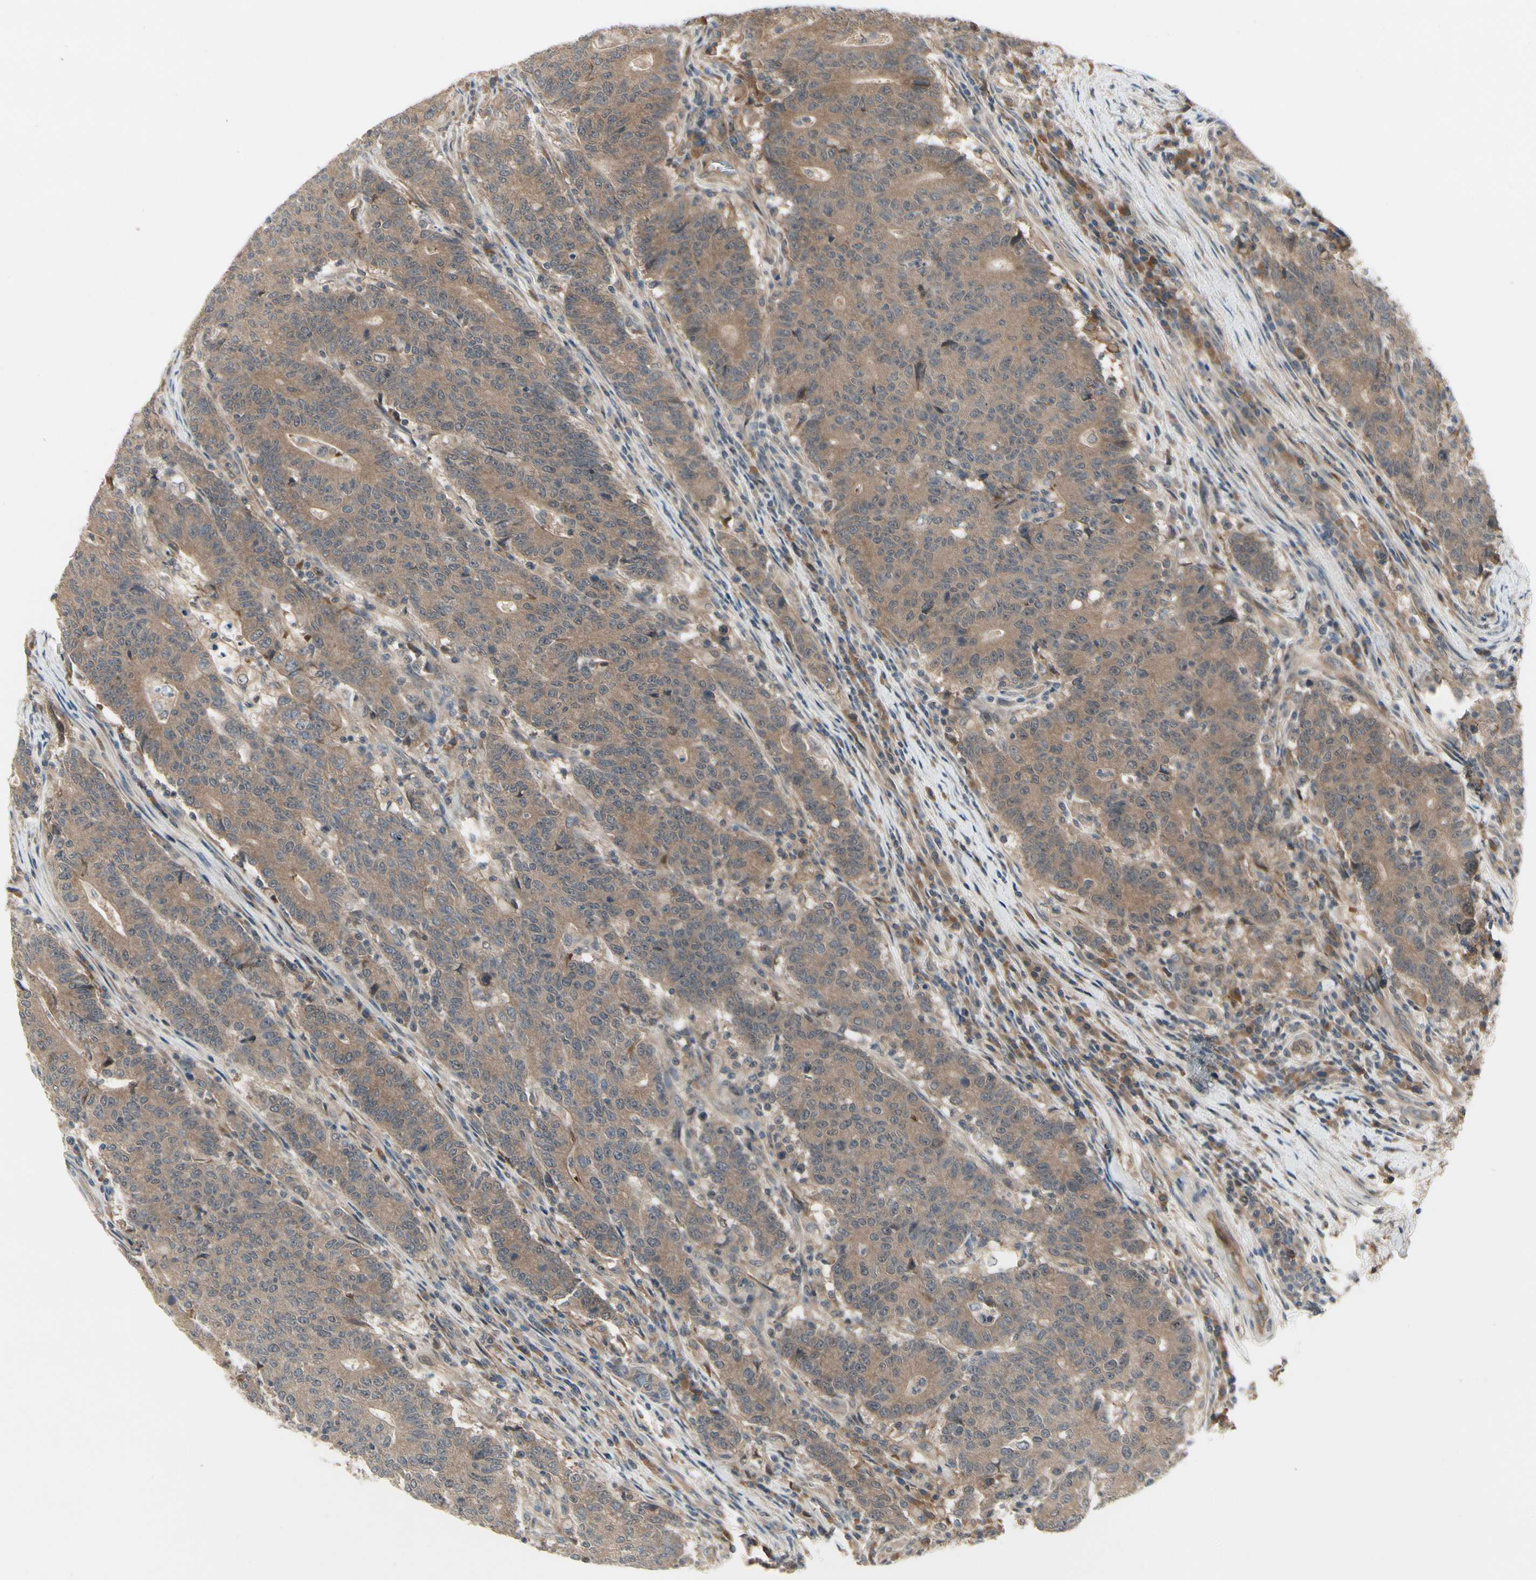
{"staining": {"intensity": "moderate", "quantity": ">75%", "location": "cytoplasmic/membranous"}, "tissue": "colorectal cancer", "cell_type": "Tumor cells", "image_type": "cancer", "snomed": [{"axis": "morphology", "description": "Normal tissue, NOS"}, {"axis": "morphology", "description": "Adenocarcinoma, NOS"}, {"axis": "topography", "description": "Colon"}], "caption": "Immunohistochemical staining of colorectal cancer (adenocarcinoma) demonstrates medium levels of moderate cytoplasmic/membranous positivity in about >75% of tumor cells. (DAB (3,3'-diaminobenzidine) = brown stain, brightfield microscopy at high magnification).", "gene": "RNF14", "patient": {"sex": "female", "age": 75}}